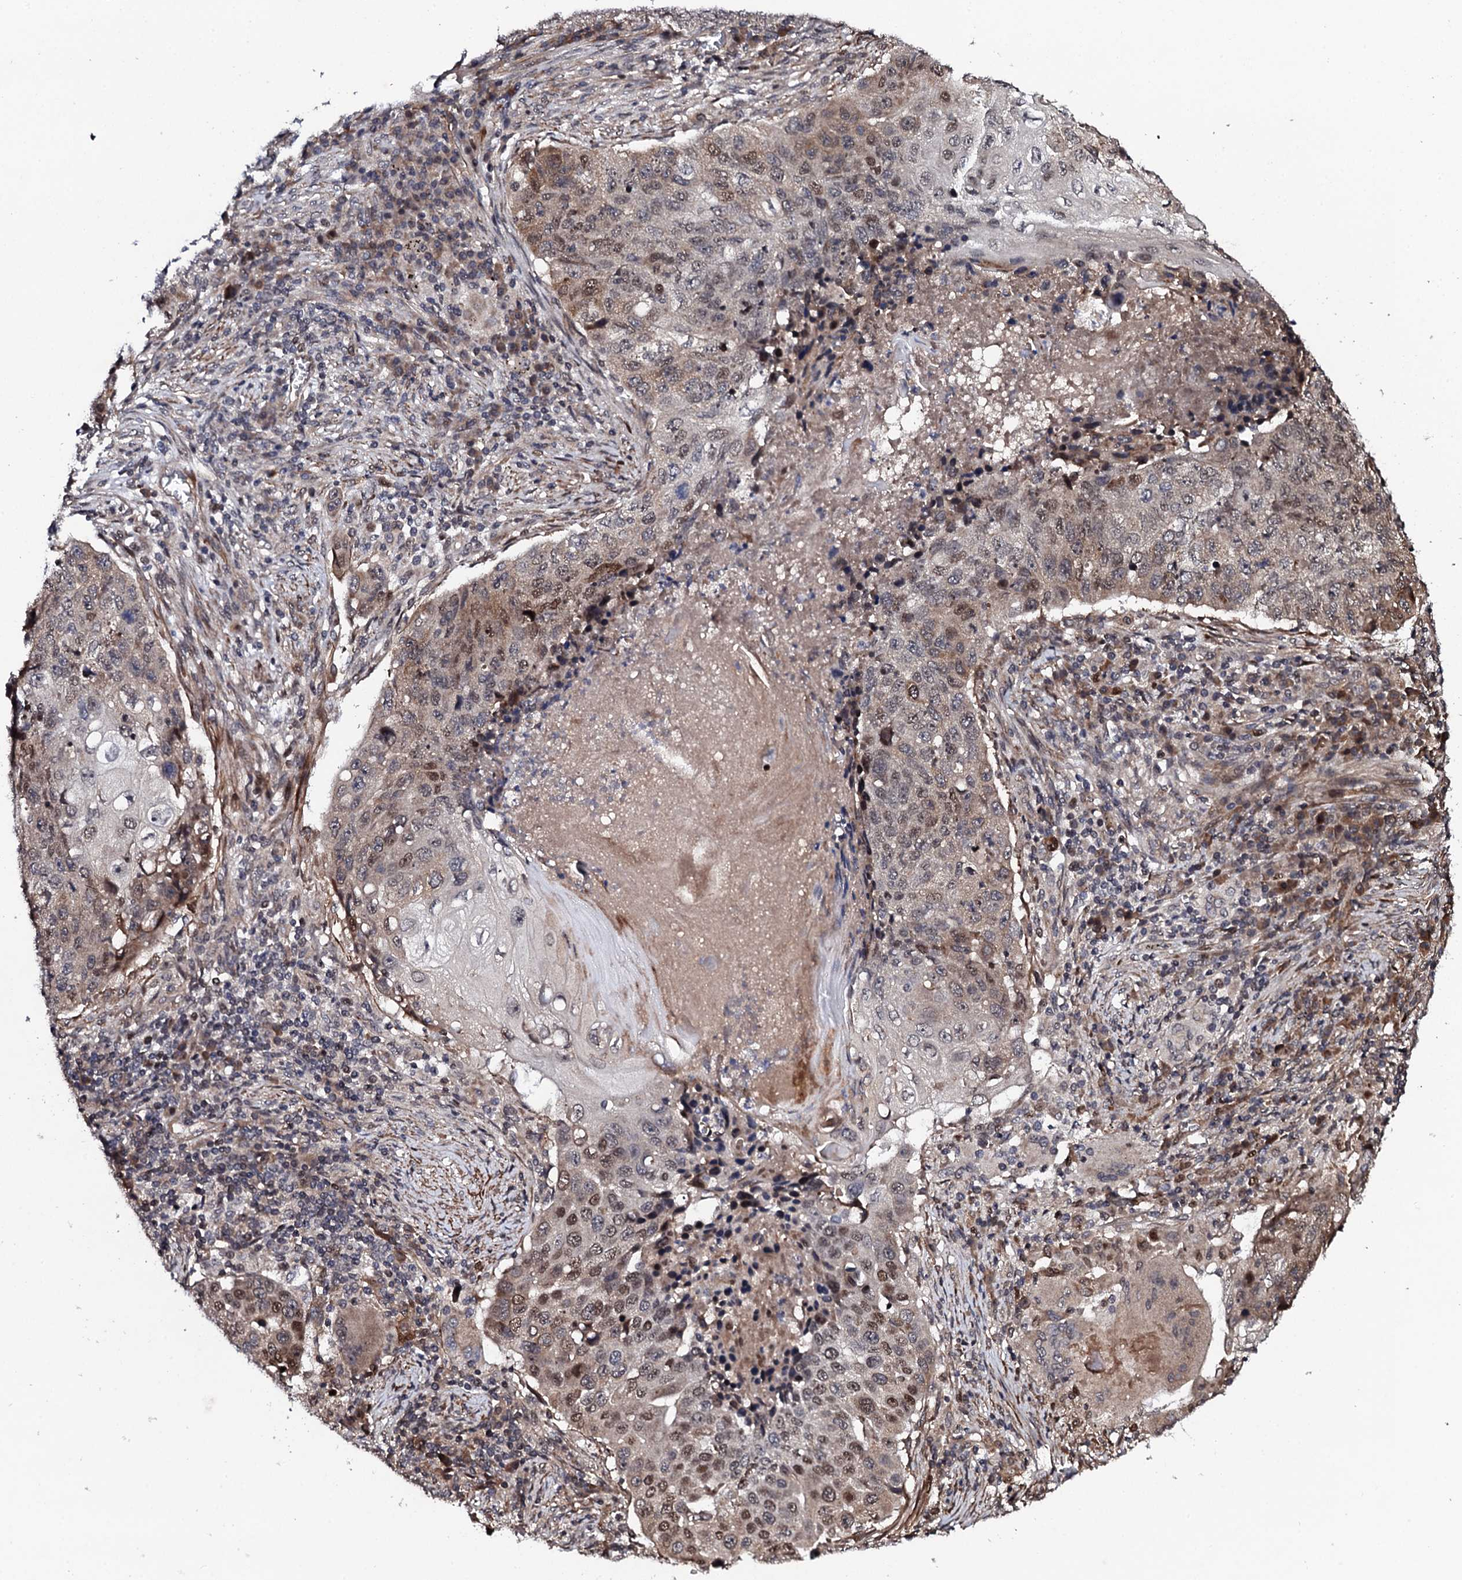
{"staining": {"intensity": "moderate", "quantity": "25%-75%", "location": "cytoplasmic/membranous,nuclear"}, "tissue": "lung cancer", "cell_type": "Tumor cells", "image_type": "cancer", "snomed": [{"axis": "morphology", "description": "Squamous cell carcinoma, NOS"}, {"axis": "topography", "description": "Lung"}], "caption": "Lung cancer stained with DAB immunohistochemistry (IHC) demonstrates medium levels of moderate cytoplasmic/membranous and nuclear expression in about 25%-75% of tumor cells.", "gene": "FAM111A", "patient": {"sex": "female", "age": 63}}